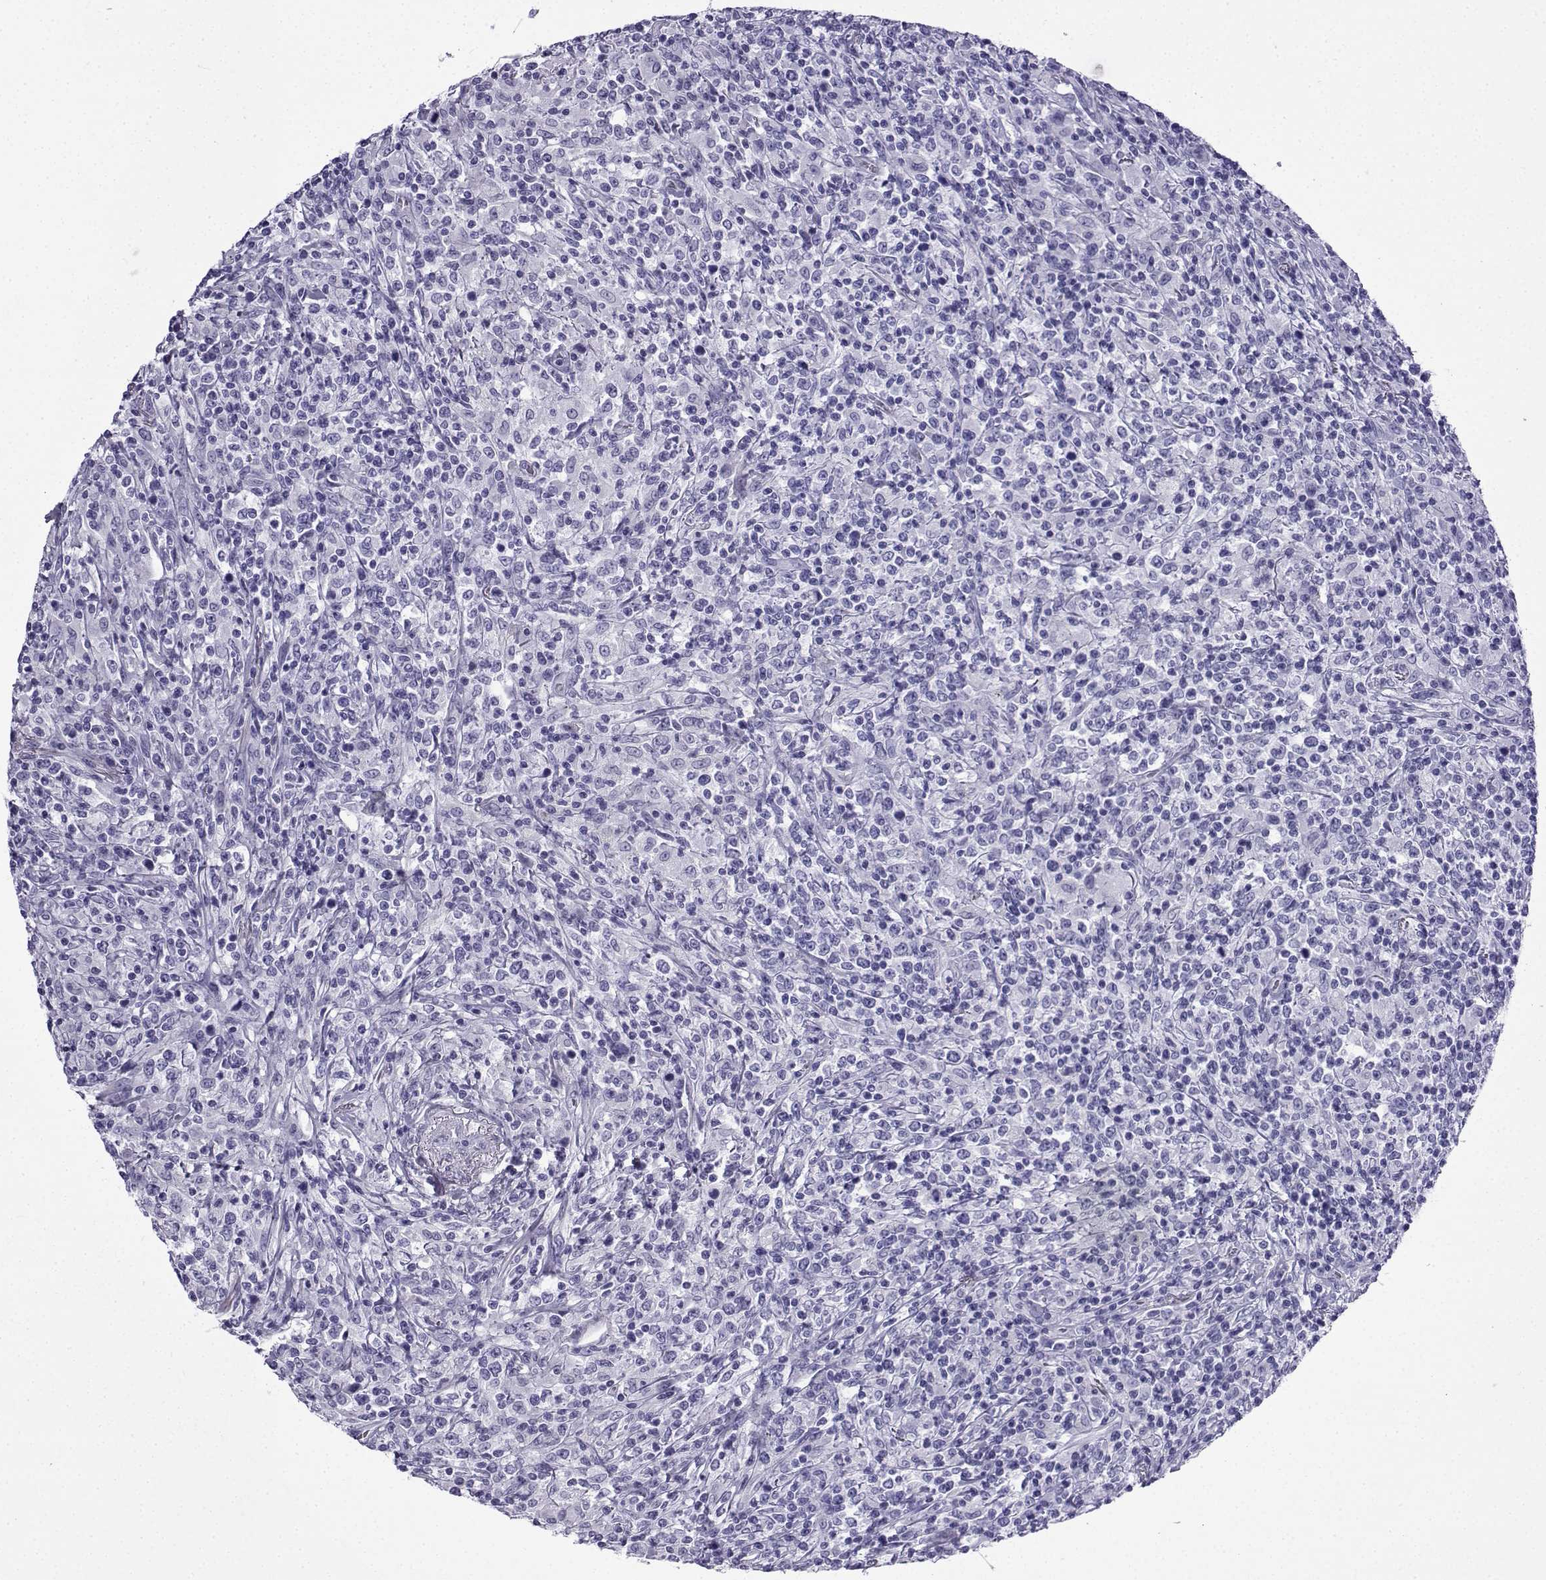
{"staining": {"intensity": "negative", "quantity": "none", "location": "none"}, "tissue": "lymphoma", "cell_type": "Tumor cells", "image_type": "cancer", "snomed": [{"axis": "morphology", "description": "Malignant lymphoma, non-Hodgkin's type, High grade"}, {"axis": "topography", "description": "Lung"}], "caption": "This is a histopathology image of immunohistochemistry (IHC) staining of high-grade malignant lymphoma, non-Hodgkin's type, which shows no positivity in tumor cells.", "gene": "KCNF1", "patient": {"sex": "male", "age": 79}}